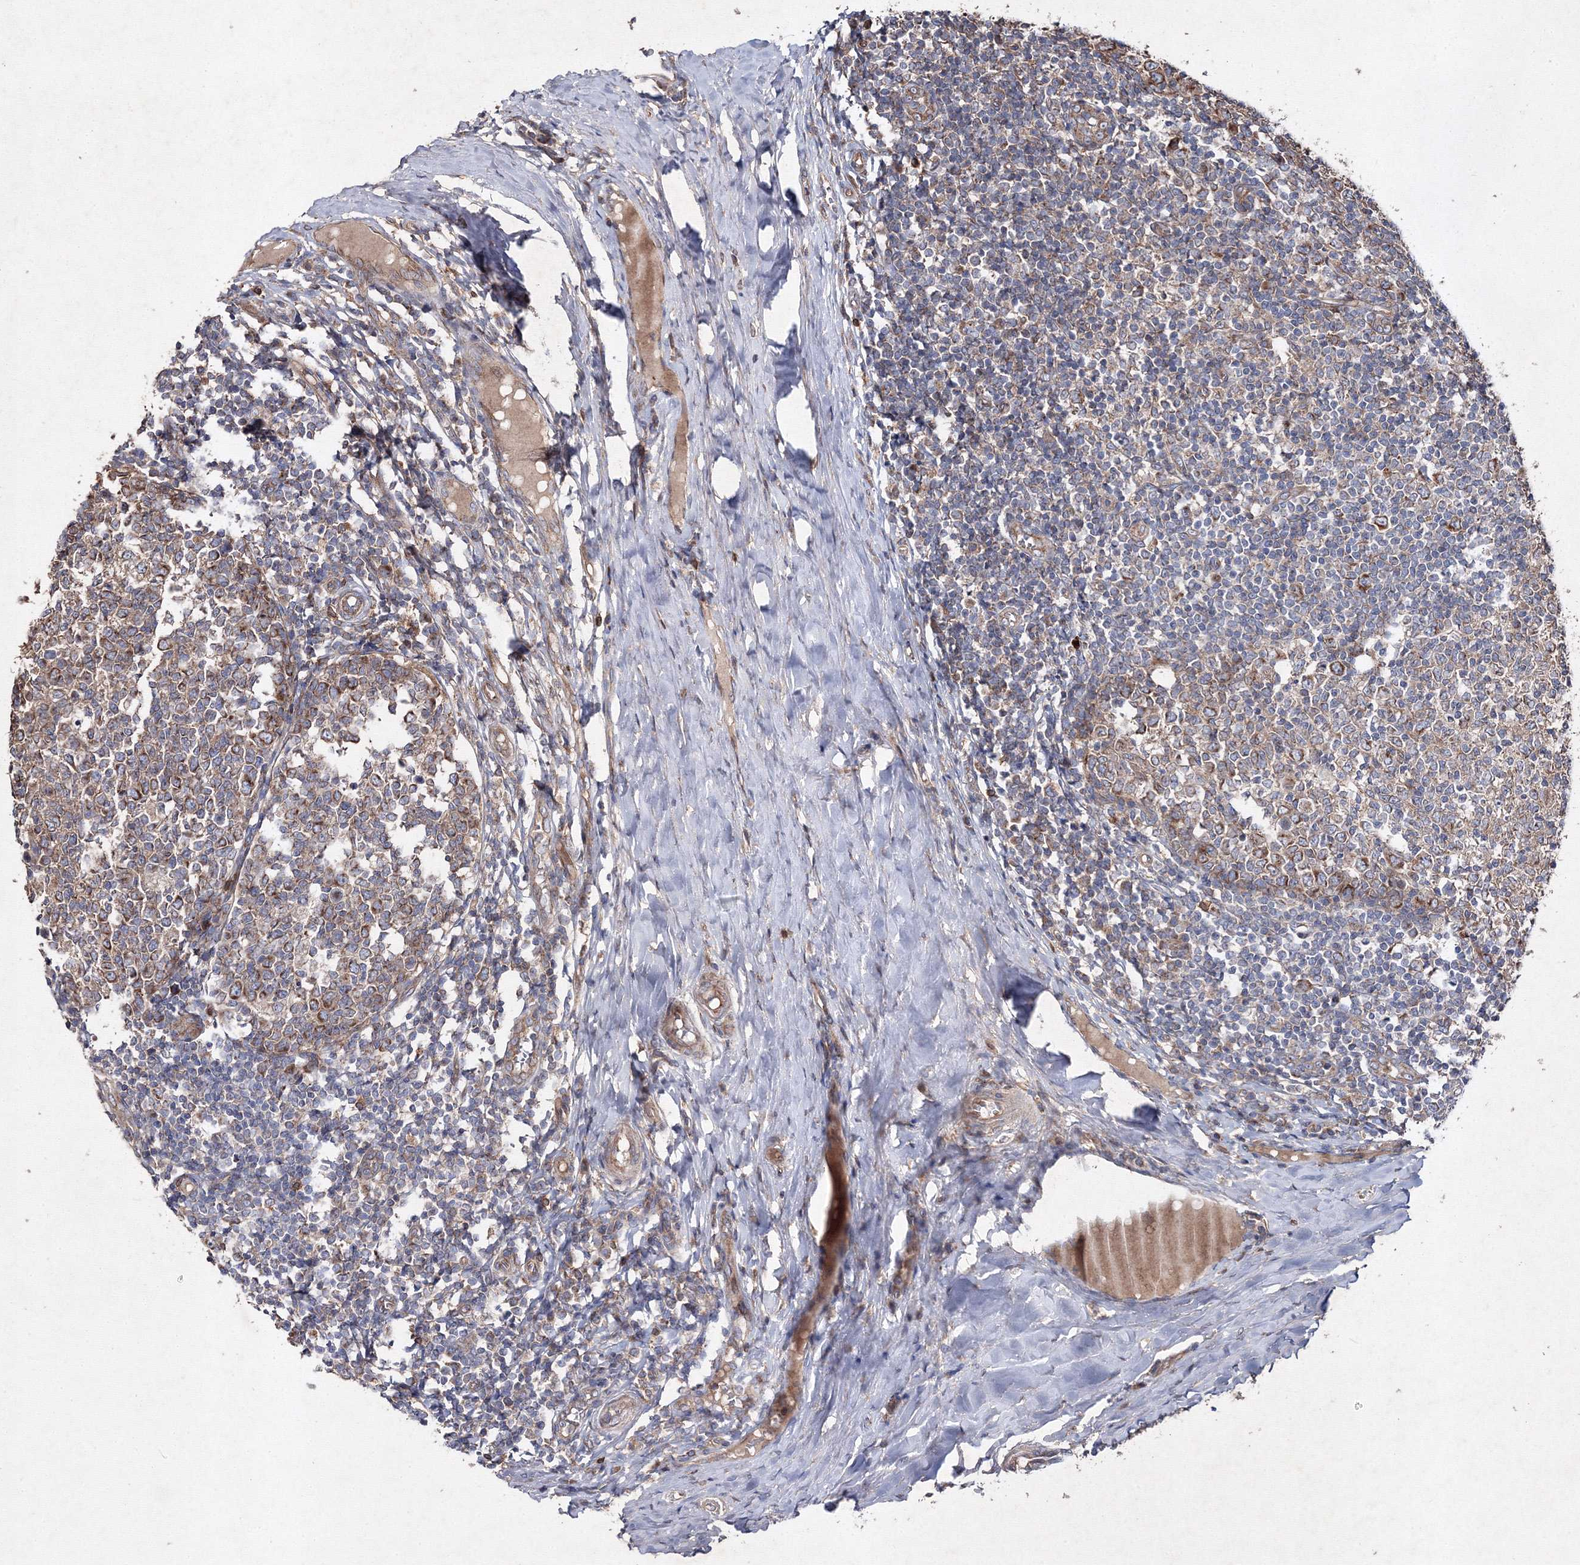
{"staining": {"intensity": "moderate", "quantity": ">75%", "location": "cytoplasmic/membranous"}, "tissue": "tonsil", "cell_type": "Germinal center cells", "image_type": "normal", "snomed": [{"axis": "morphology", "description": "Normal tissue, NOS"}, {"axis": "topography", "description": "Tonsil"}], "caption": "Tonsil was stained to show a protein in brown. There is medium levels of moderate cytoplasmic/membranous positivity in about >75% of germinal center cells. The protein is shown in brown color, while the nuclei are stained blue.", "gene": "GFM1", "patient": {"sex": "female", "age": 19}}